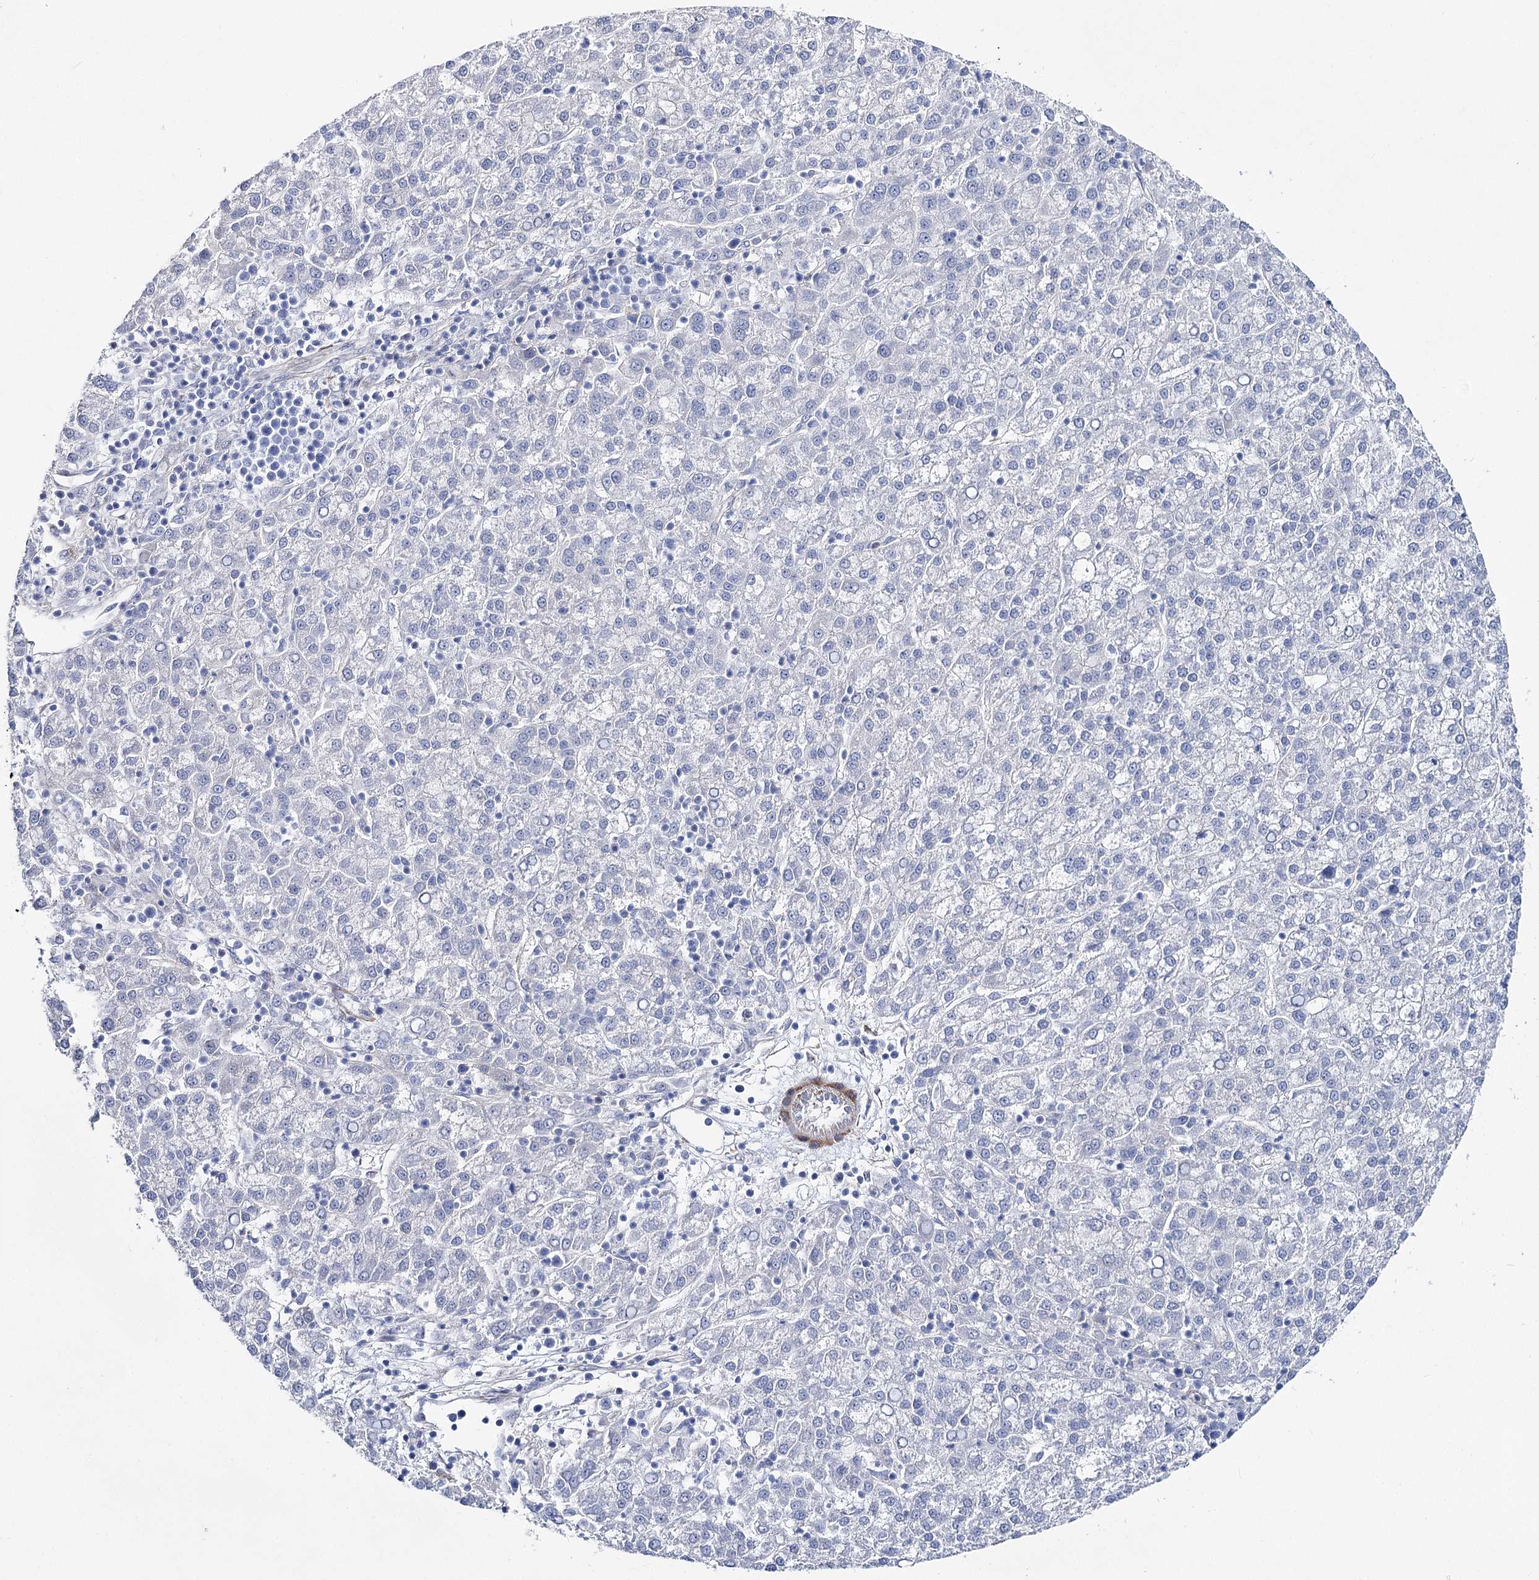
{"staining": {"intensity": "negative", "quantity": "none", "location": "none"}, "tissue": "liver cancer", "cell_type": "Tumor cells", "image_type": "cancer", "snomed": [{"axis": "morphology", "description": "Carcinoma, Hepatocellular, NOS"}, {"axis": "topography", "description": "Liver"}], "caption": "Protein analysis of liver hepatocellular carcinoma demonstrates no significant positivity in tumor cells.", "gene": "ANKRD23", "patient": {"sex": "female", "age": 58}}